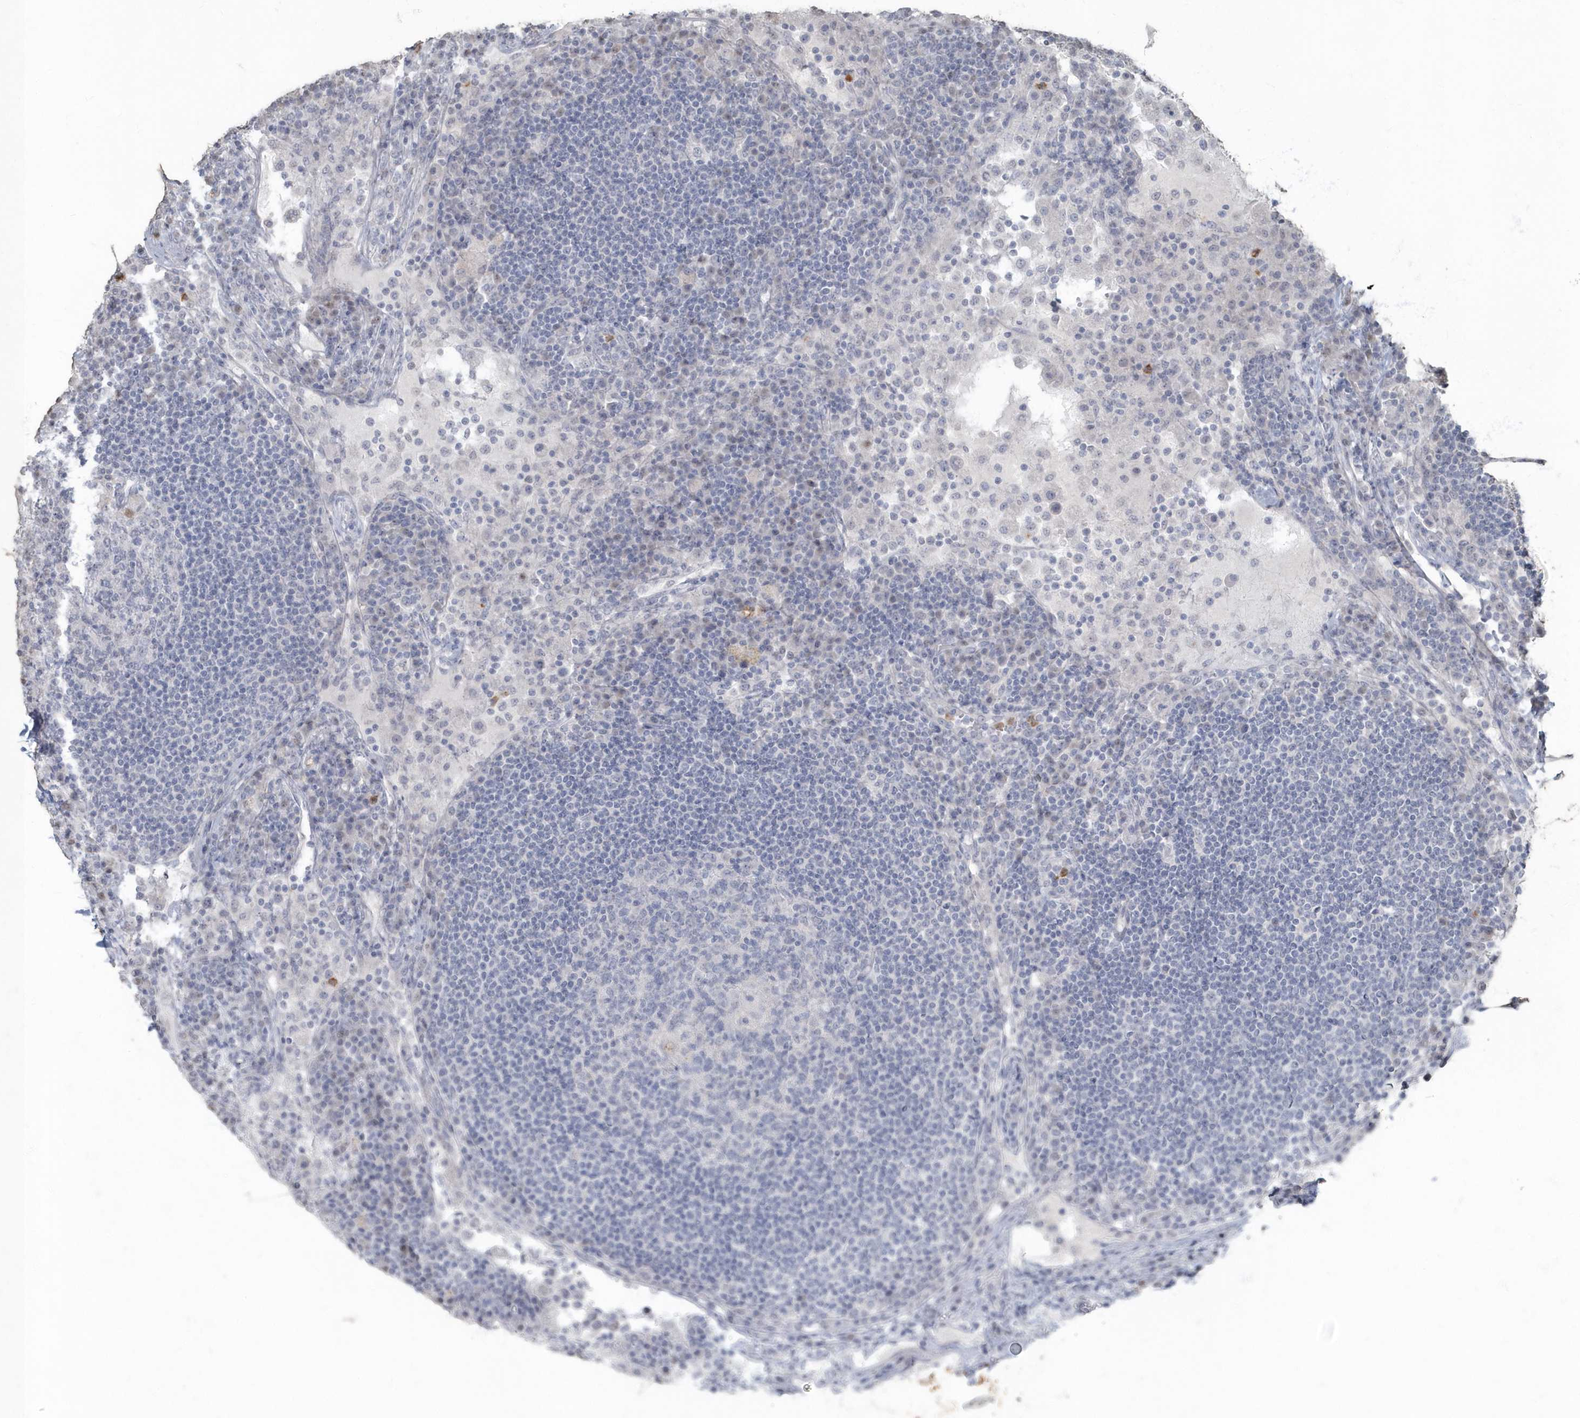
{"staining": {"intensity": "negative", "quantity": "none", "location": "none"}, "tissue": "lymph node", "cell_type": "Germinal center cells", "image_type": "normal", "snomed": [{"axis": "morphology", "description": "Normal tissue, NOS"}, {"axis": "topography", "description": "Lymph node"}], "caption": "Immunohistochemistry (IHC) of benign human lymph node displays no expression in germinal center cells.", "gene": "MYOT", "patient": {"sex": "female", "age": 53}}